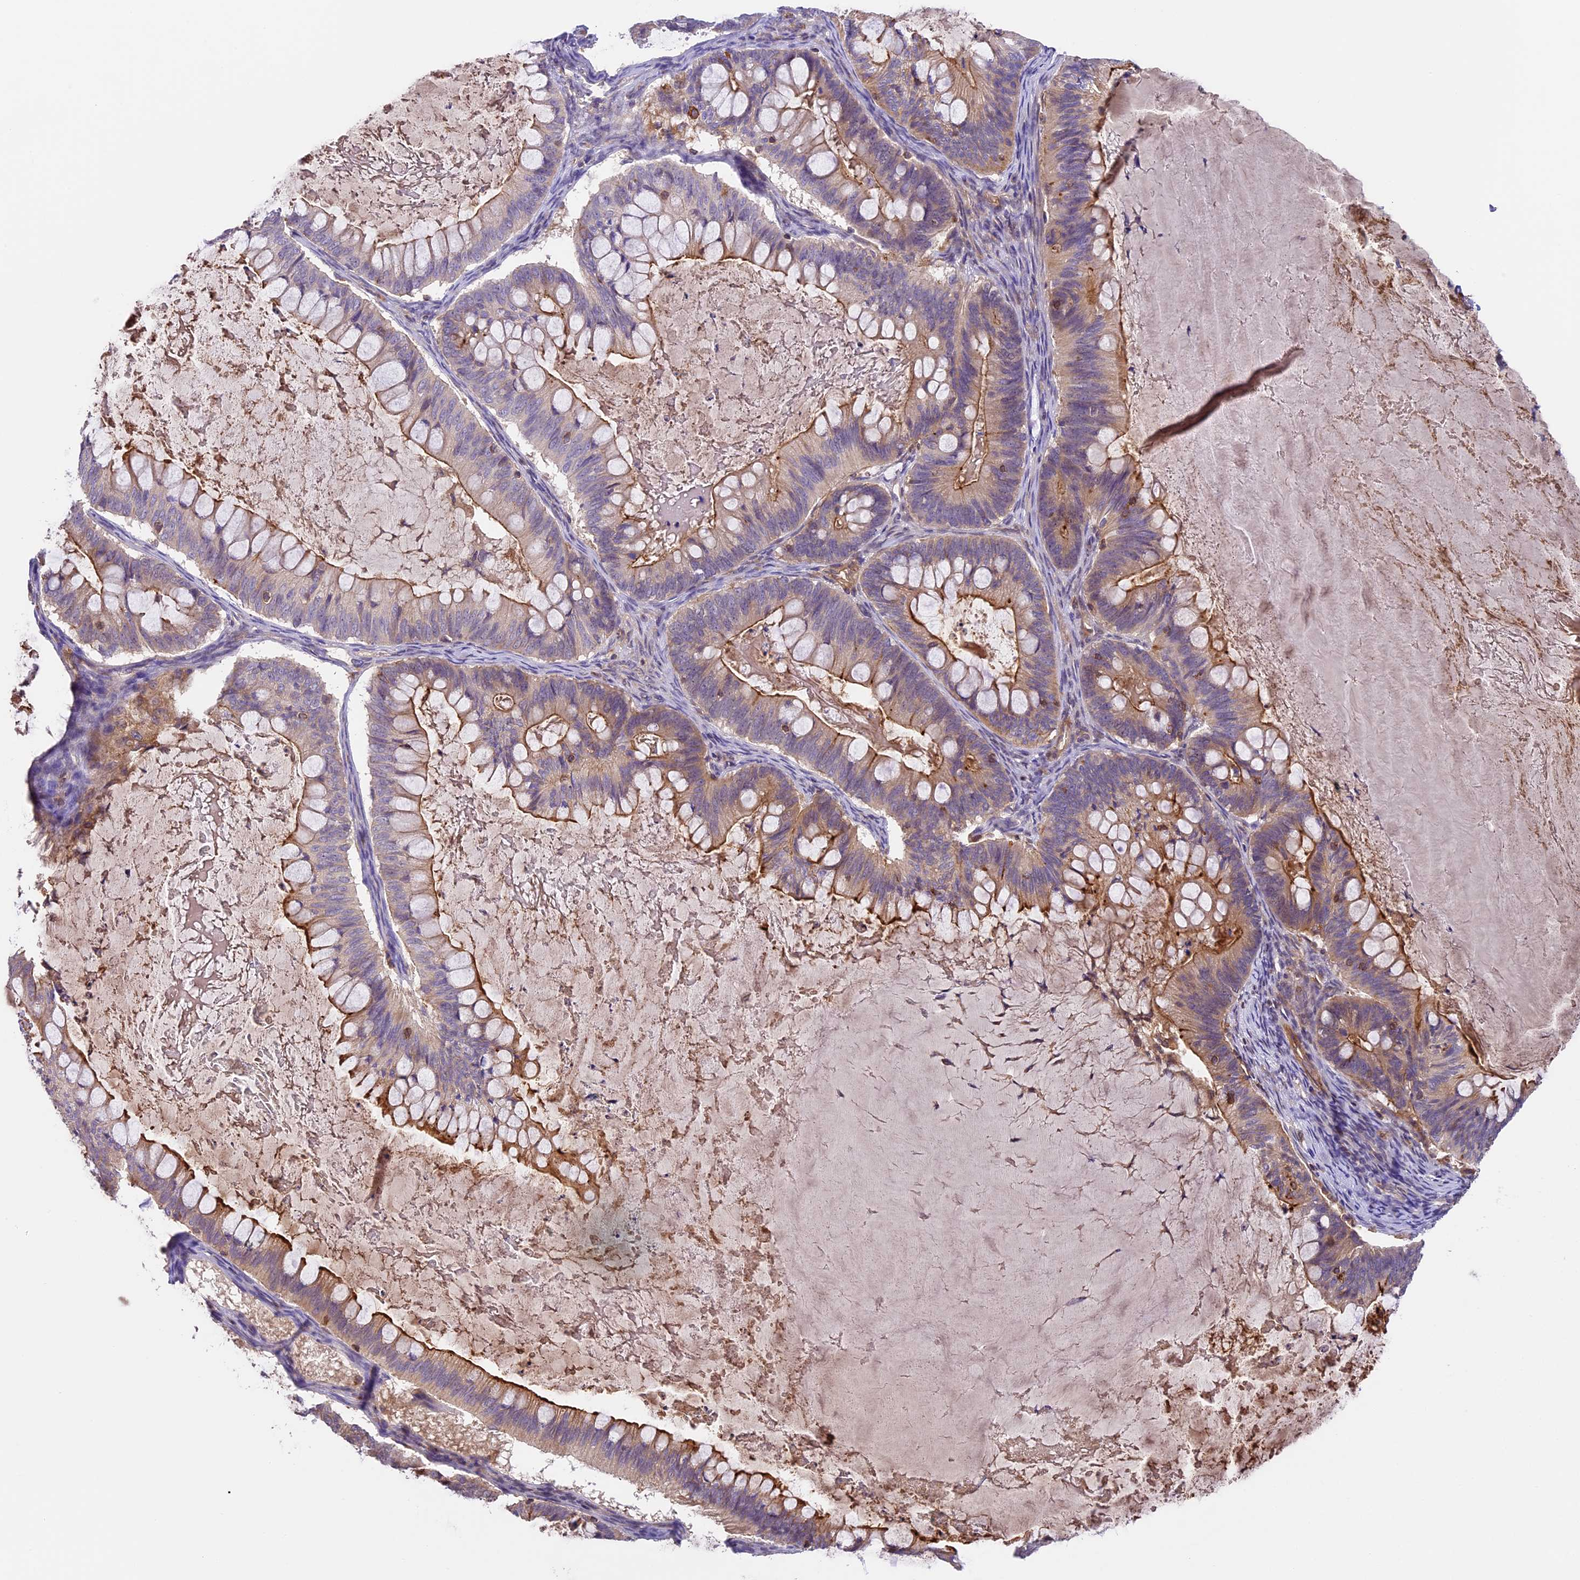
{"staining": {"intensity": "moderate", "quantity": "25%-75%", "location": "cytoplasmic/membranous"}, "tissue": "ovarian cancer", "cell_type": "Tumor cells", "image_type": "cancer", "snomed": [{"axis": "morphology", "description": "Cystadenocarcinoma, mucinous, NOS"}, {"axis": "topography", "description": "Ovary"}], "caption": "Brown immunohistochemical staining in ovarian cancer shows moderate cytoplasmic/membranous expression in approximately 25%-75% of tumor cells.", "gene": "TBC1D1", "patient": {"sex": "female", "age": 61}}